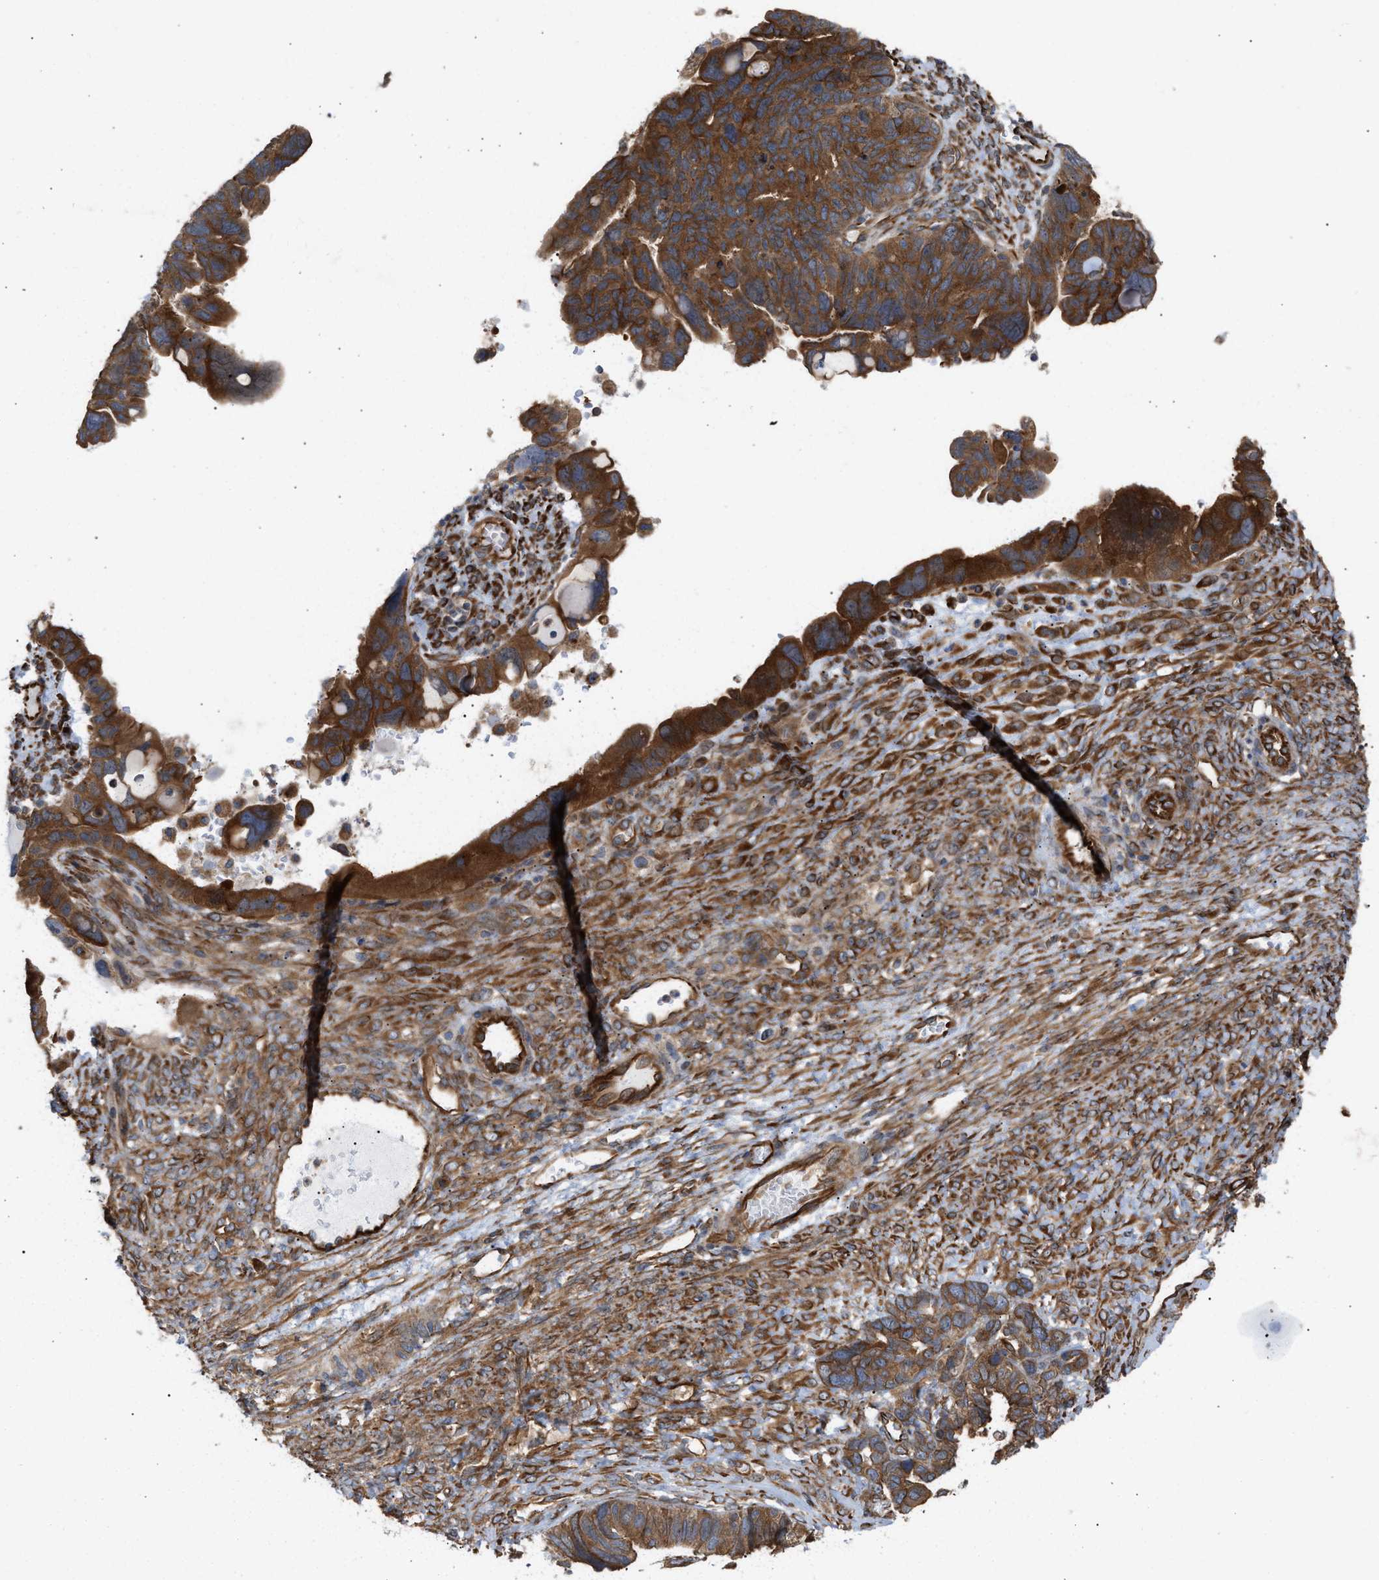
{"staining": {"intensity": "moderate", "quantity": ">75%", "location": "cytoplasmic/membranous"}, "tissue": "ovarian cancer", "cell_type": "Tumor cells", "image_type": "cancer", "snomed": [{"axis": "morphology", "description": "Cystadenocarcinoma, serous, NOS"}, {"axis": "topography", "description": "Ovary"}], "caption": "There is medium levels of moderate cytoplasmic/membranous positivity in tumor cells of ovarian cancer (serous cystadenocarcinoma), as demonstrated by immunohistochemical staining (brown color).", "gene": "EPS15L1", "patient": {"sex": "female", "age": 79}}